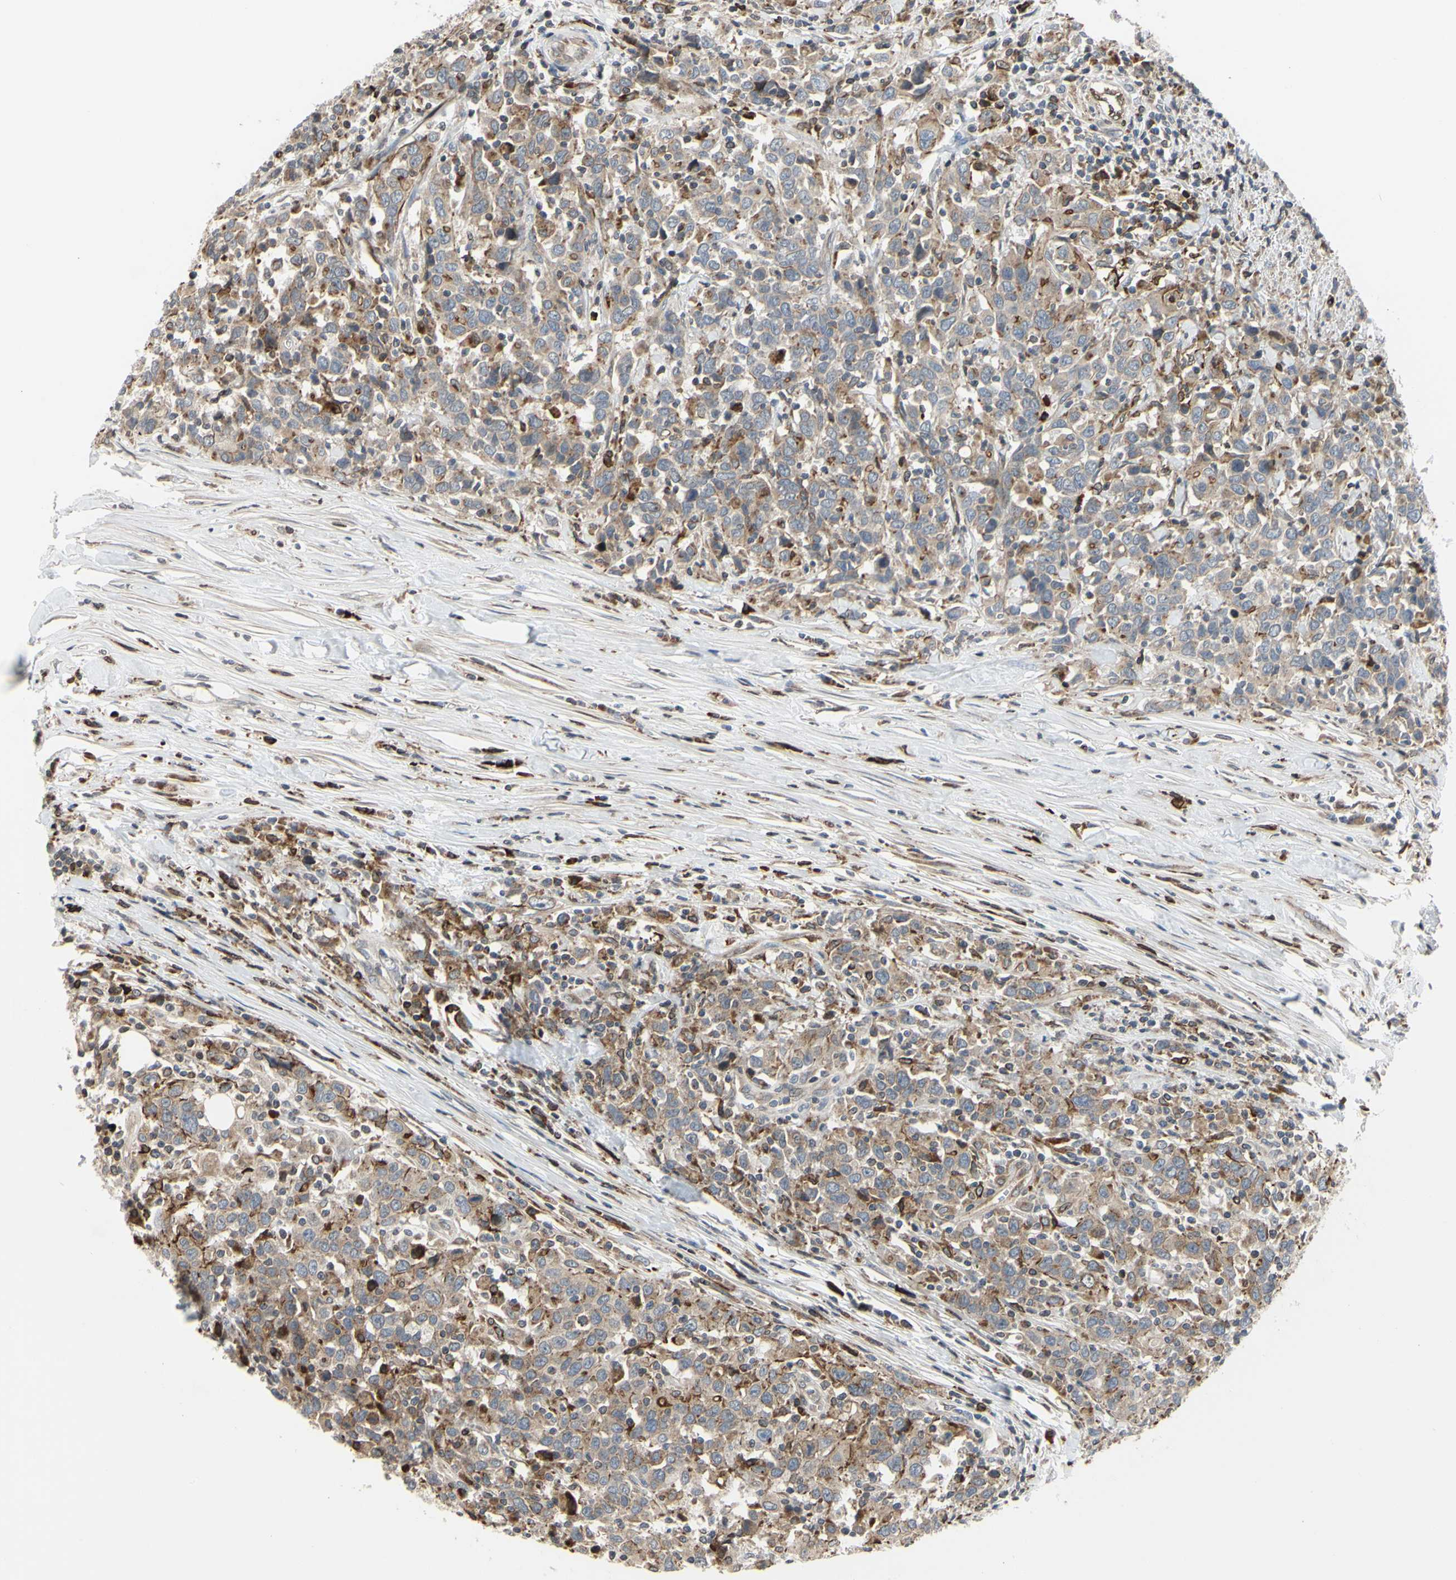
{"staining": {"intensity": "weak", "quantity": ">75%", "location": "cytoplasmic/membranous"}, "tissue": "urothelial cancer", "cell_type": "Tumor cells", "image_type": "cancer", "snomed": [{"axis": "morphology", "description": "Urothelial carcinoma, High grade"}, {"axis": "topography", "description": "Urinary bladder"}], "caption": "High-grade urothelial carcinoma stained with a protein marker displays weak staining in tumor cells.", "gene": "PLXNA2", "patient": {"sex": "male", "age": 61}}